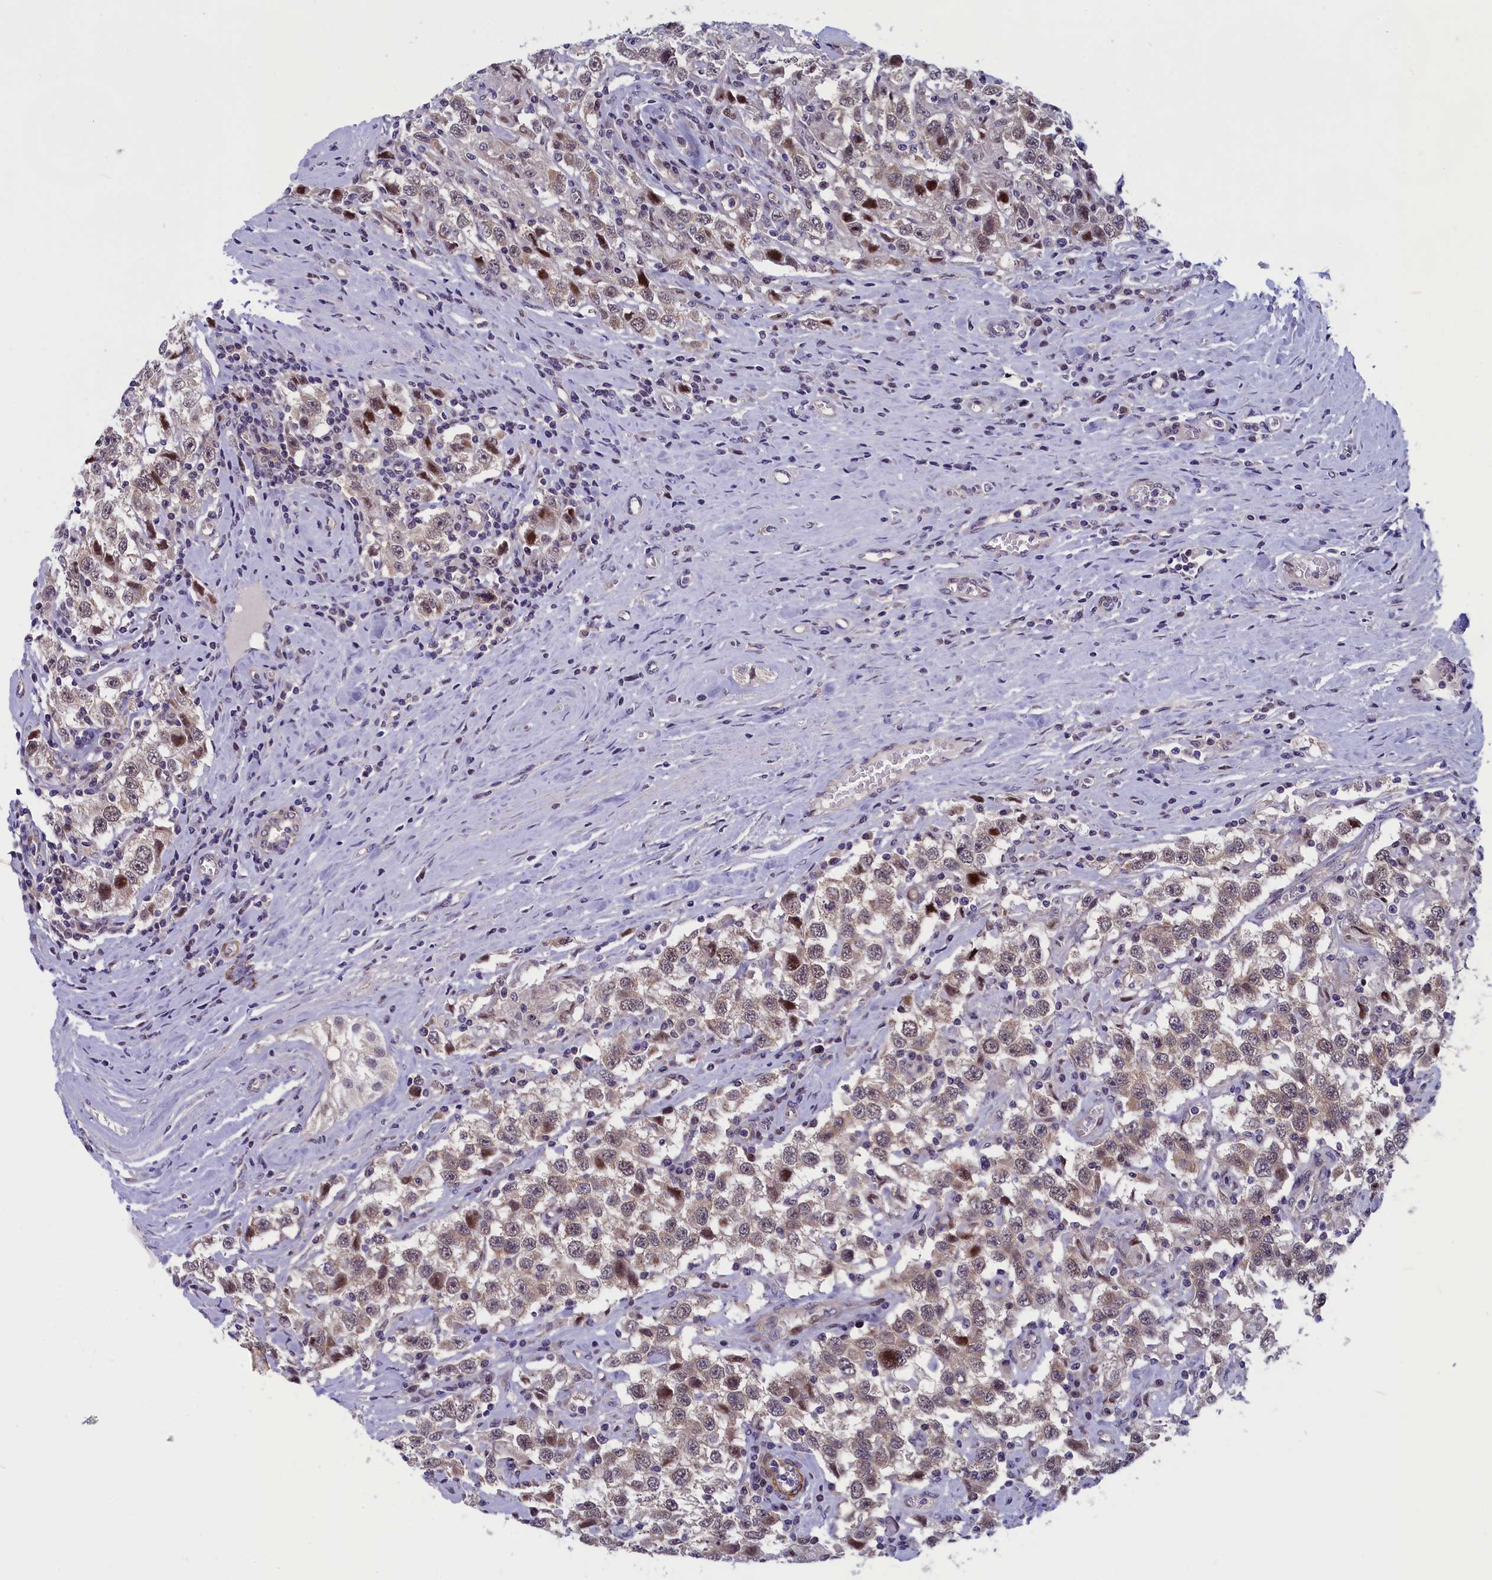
{"staining": {"intensity": "weak", "quantity": ">75%", "location": "cytoplasmic/membranous,nuclear"}, "tissue": "testis cancer", "cell_type": "Tumor cells", "image_type": "cancer", "snomed": [{"axis": "morphology", "description": "Seminoma, NOS"}, {"axis": "topography", "description": "Testis"}], "caption": "Immunohistochemistry (IHC) of testis seminoma exhibits low levels of weak cytoplasmic/membranous and nuclear staining in approximately >75% of tumor cells.", "gene": "ANKRD34B", "patient": {"sex": "male", "age": 41}}